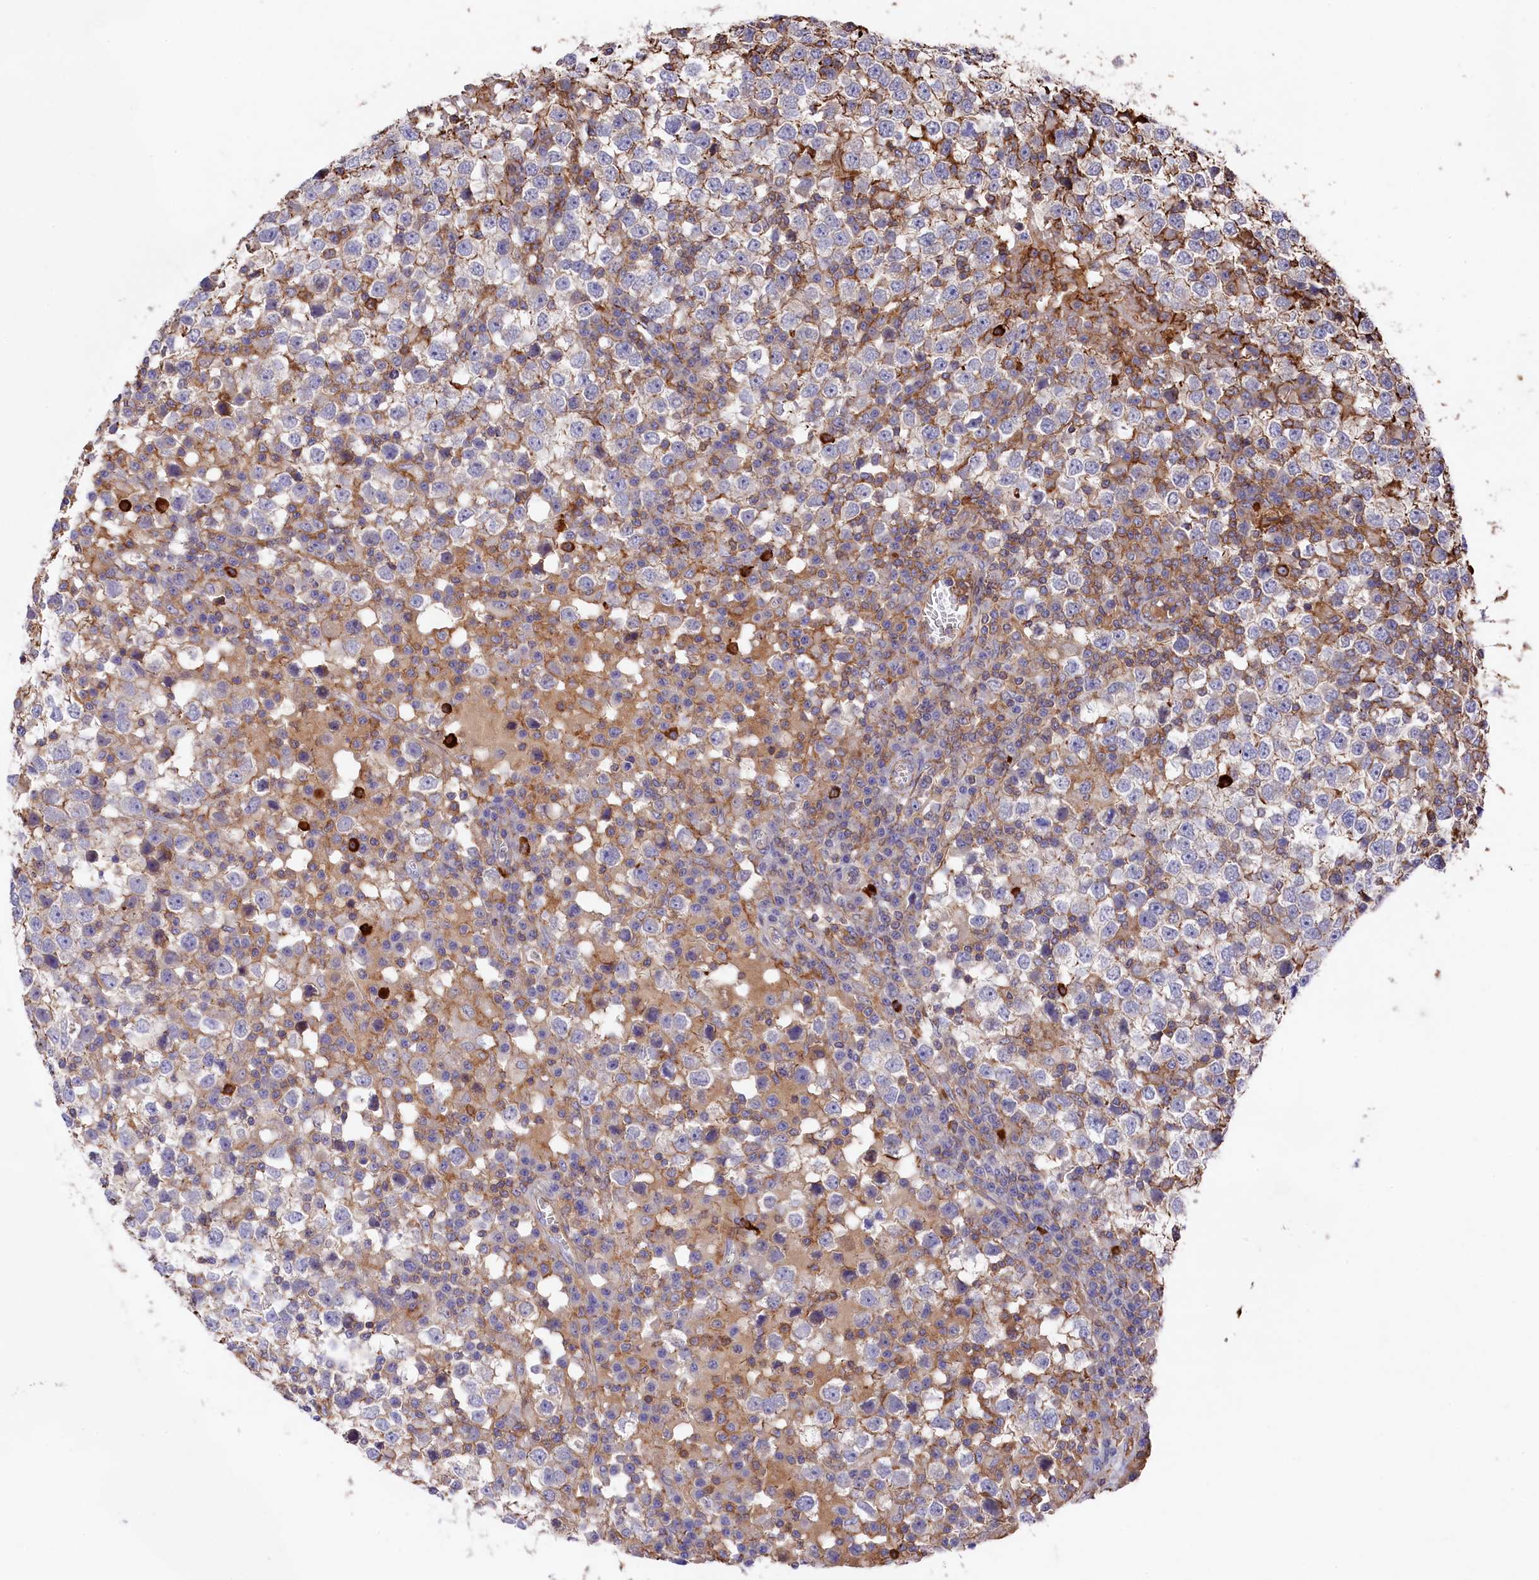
{"staining": {"intensity": "negative", "quantity": "none", "location": "none"}, "tissue": "testis cancer", "cell_type": "Tumor cells", "image_type": "cancer", "snomed": [{"axis": "morphology", "description": "Seminoma, NOS"}, {"axis": "topography", "description": "Testis"}], "caption": "IHC histopathology image of human testis seminoma stained for a protein (brown), which reveals no positivity in tumor cells. (Immunohistochemistry, brightfield microscopy, high magnification).", "gene": "RAPSN", "patient": {"sex": "male", "age": 65}}